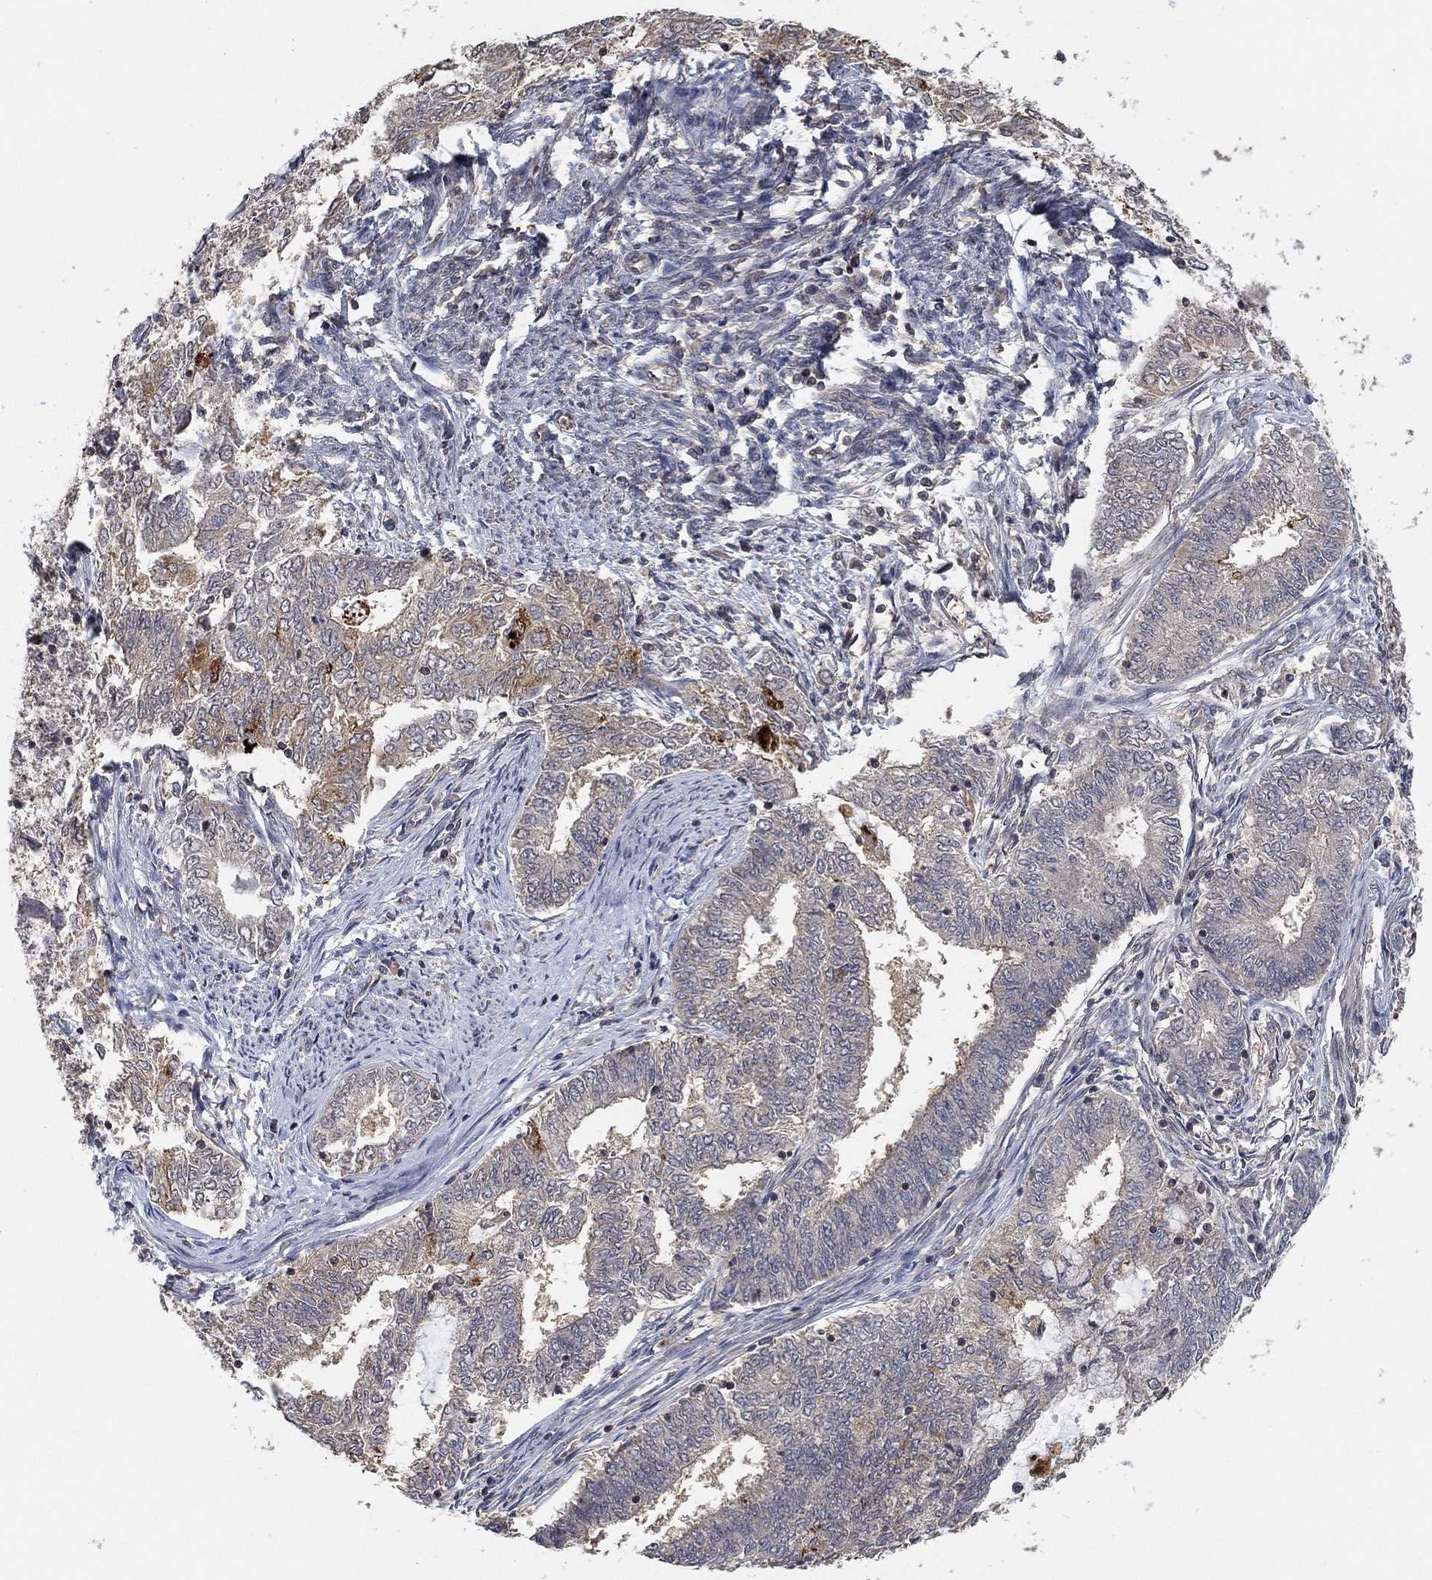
{"staining": {"intensity": "negative", "quantity": "none", "location": "none"}, "tissue": "endometrial cancer", "cell_type": "Tumor cells", "image_type": "cancer", "snomed": [{"axis": "morphology", "description": "Adenocarcinoma, NOS"}, {"axis": "topography", "description": "Endometrium"}], "caption": "Tumor cells show no significant positivity in endometrial adenocarcinoma.", "gene": "CCDC43", "patient": {"sex": "female", "age": 62}}